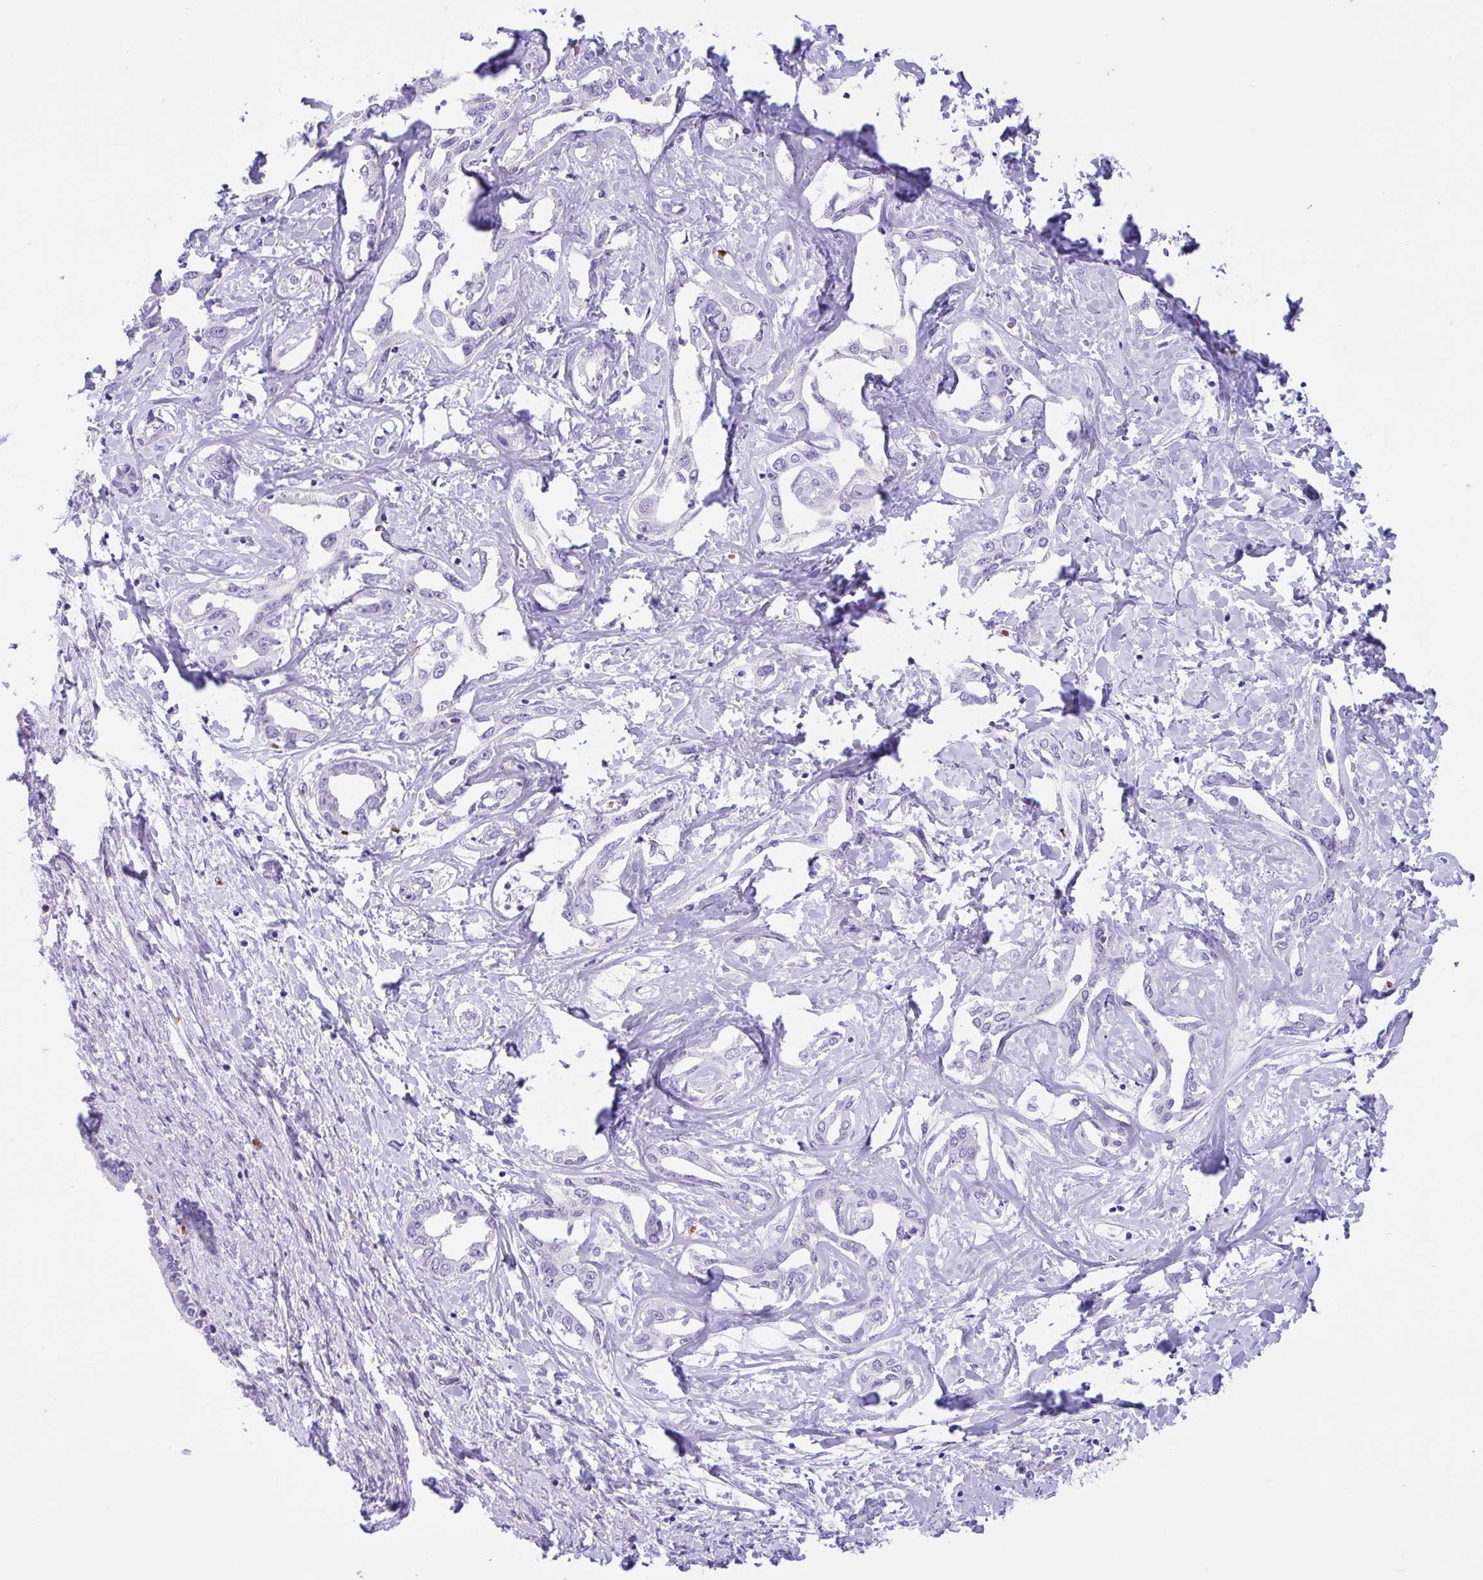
{"staining": {"intensity": "negative", "quantity": "none", "location": "none"}, "tissue": "liver cancer", "cell_type": "Tumor cells", "image_type": "cancer", "snomed": [{"axis": "morphology", "description": "Cholangiocarcinoma"}, {"axis": "topography", "description": "Liver"}], "caption": "There is no significant positivity in tumor cells of liver cholangiocarcinoma.", "gene": "TMEM79", "patient": {"sex": "male", "age": 59}}